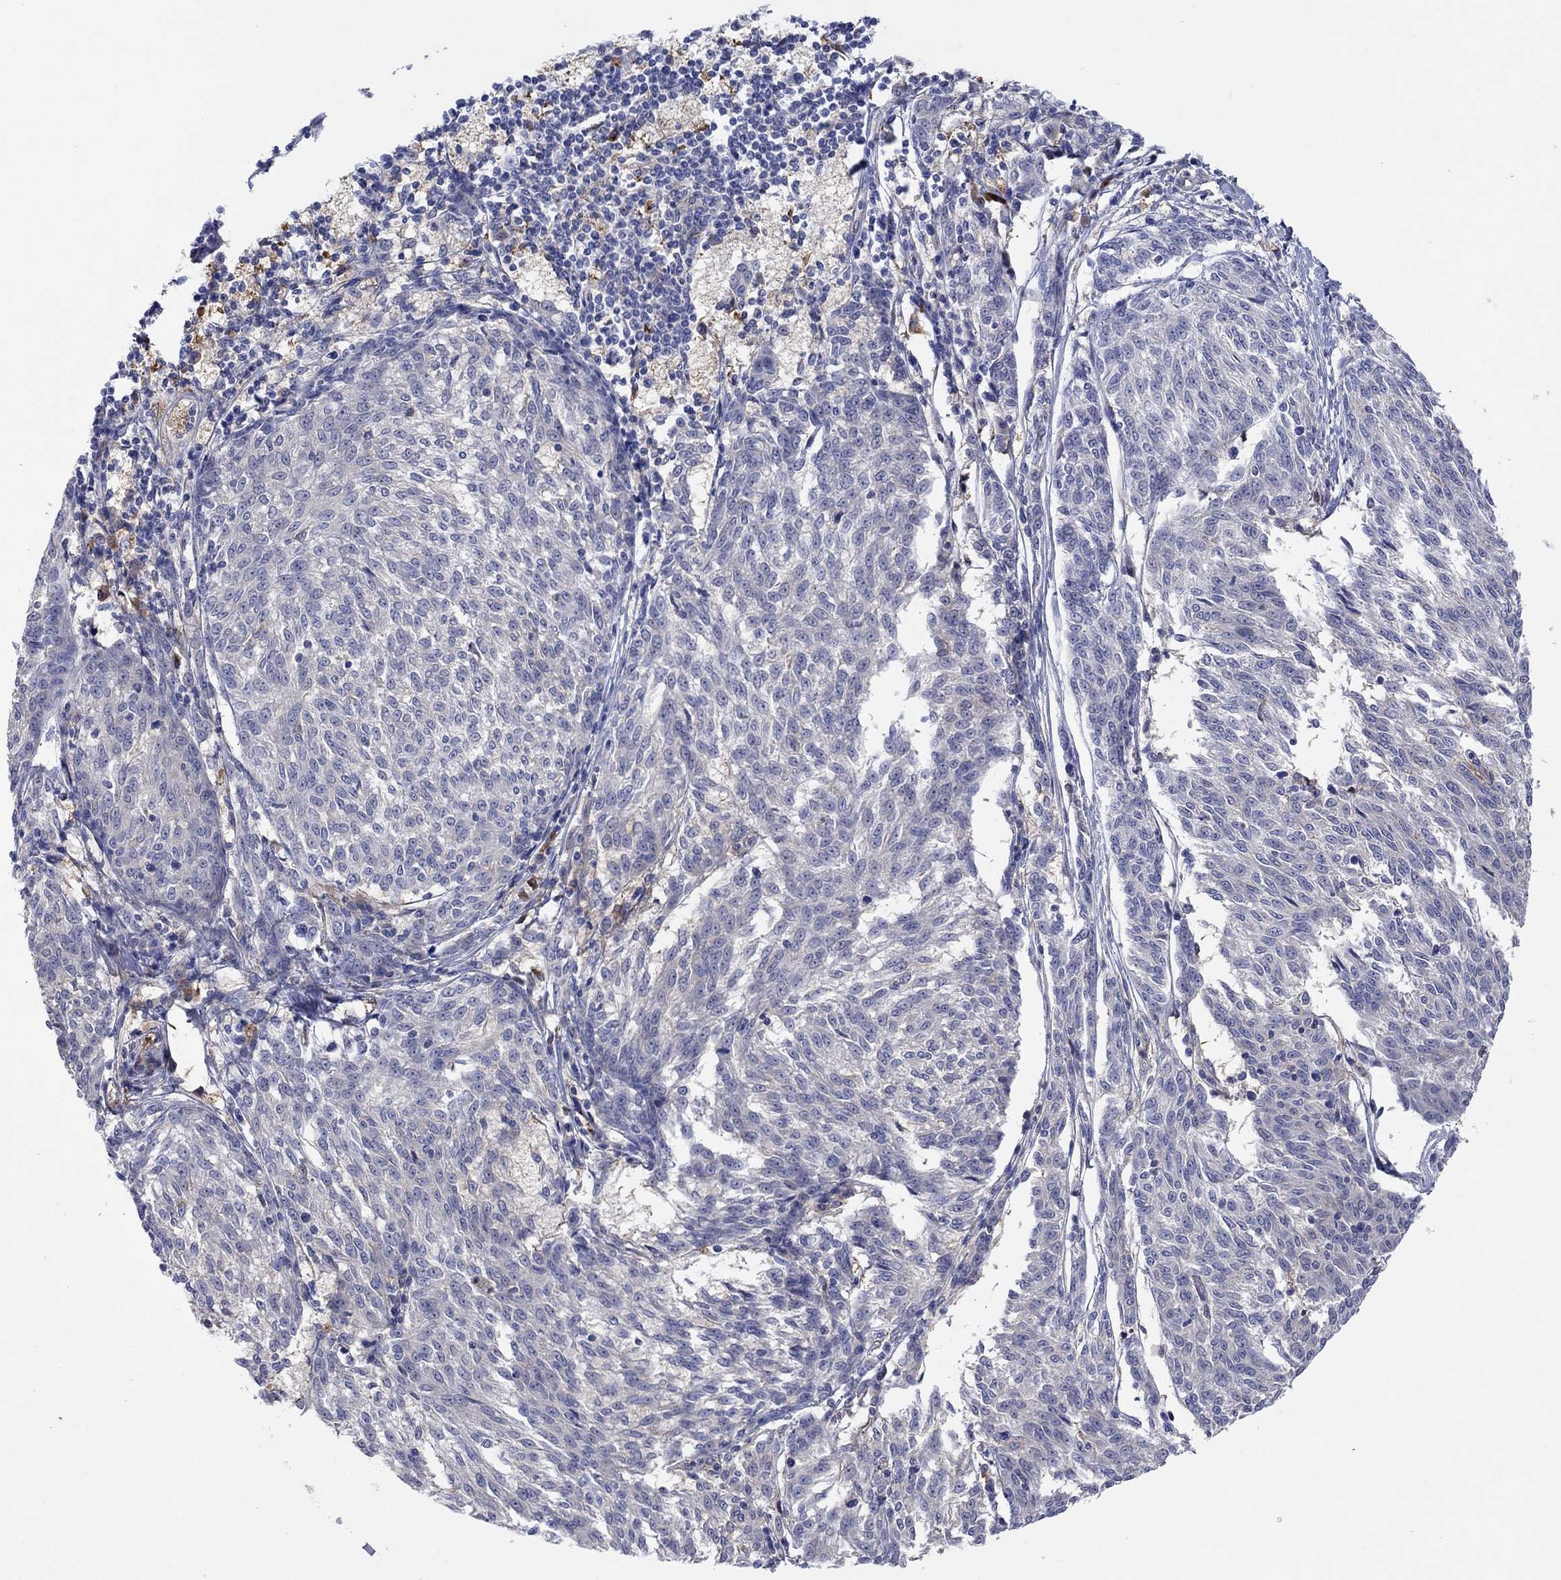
{"staining": {"intensity": "negative", "quantity": "none", "location": "none"}, "tissue": "melanoma", "cell_type": "Tumor cells", "image_type": "cancer", "snomed": [{"axis": "morphology", "description": "Malignant melanoma, NOS"}, {"axis": "topography", "description": "Skin"}], "caption": "The IHC micrograph has no significant expression in tumor cells of melanoma tissue. (IHC, brightfield microscopy, high magnification).", "gene": "PLCL2", "patient": {"sex": "female", "age": 72}}